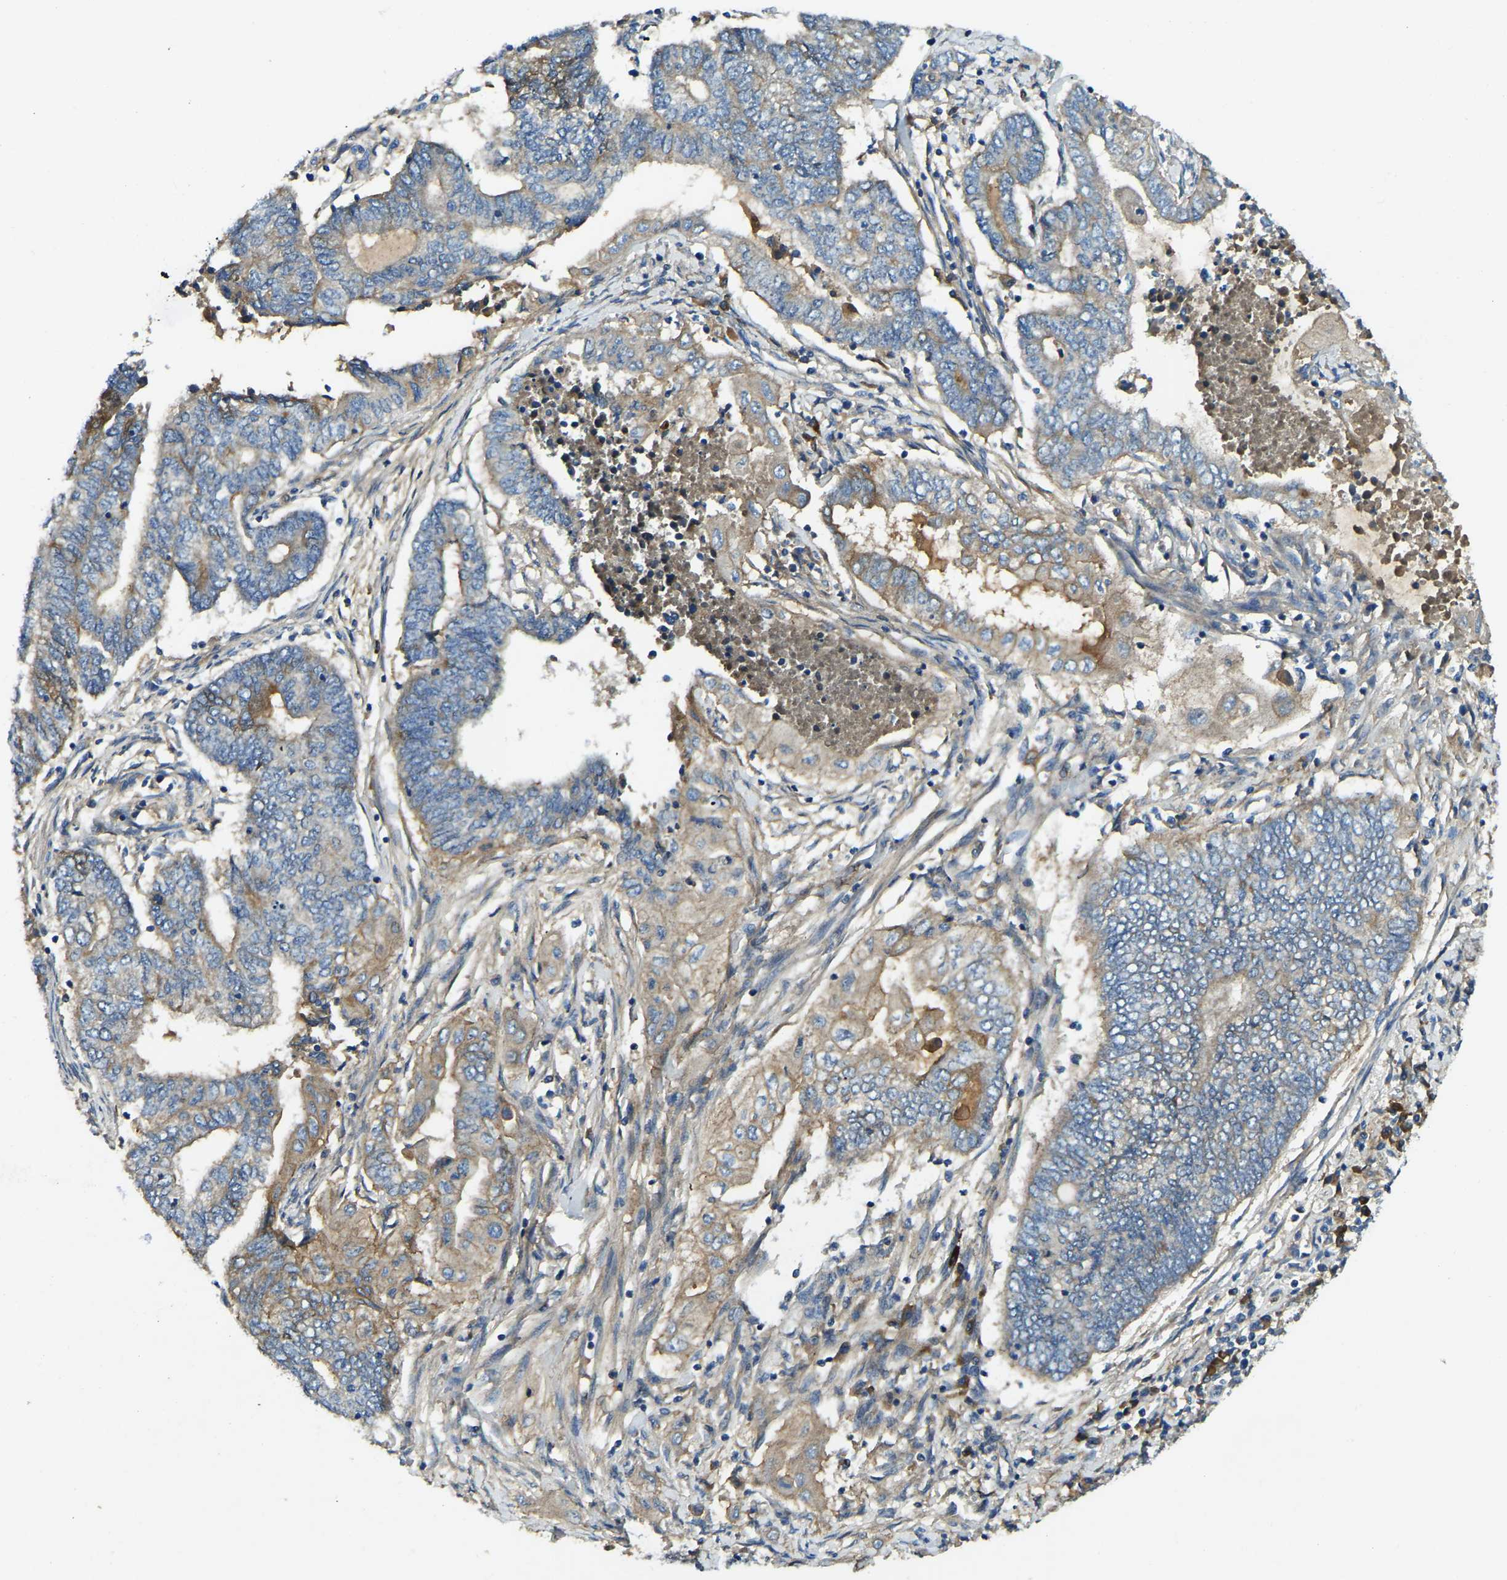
{"staining": {"intensity": "weak", "quantity": "25%-75%", "location": "cytoplasmic/membranous"}, "tissue": "endometrial cancer", "cell_type": "Tumor cells", "image_type": "cancer", "snomed": [{"axis": "morphology", "description": "Adenocarcinoma, NOS"}, {"axis": "topography", "description": "Uterus"}, {"axis": "topography", "description": "Endometrium"}], "caption": "Human adenocarcinoma (endometrial) stained with a protein marker exhibits weak staining in tumor cells.", "gene": "ATP8B1", "patient": {"sex": "female", "age": 70}}